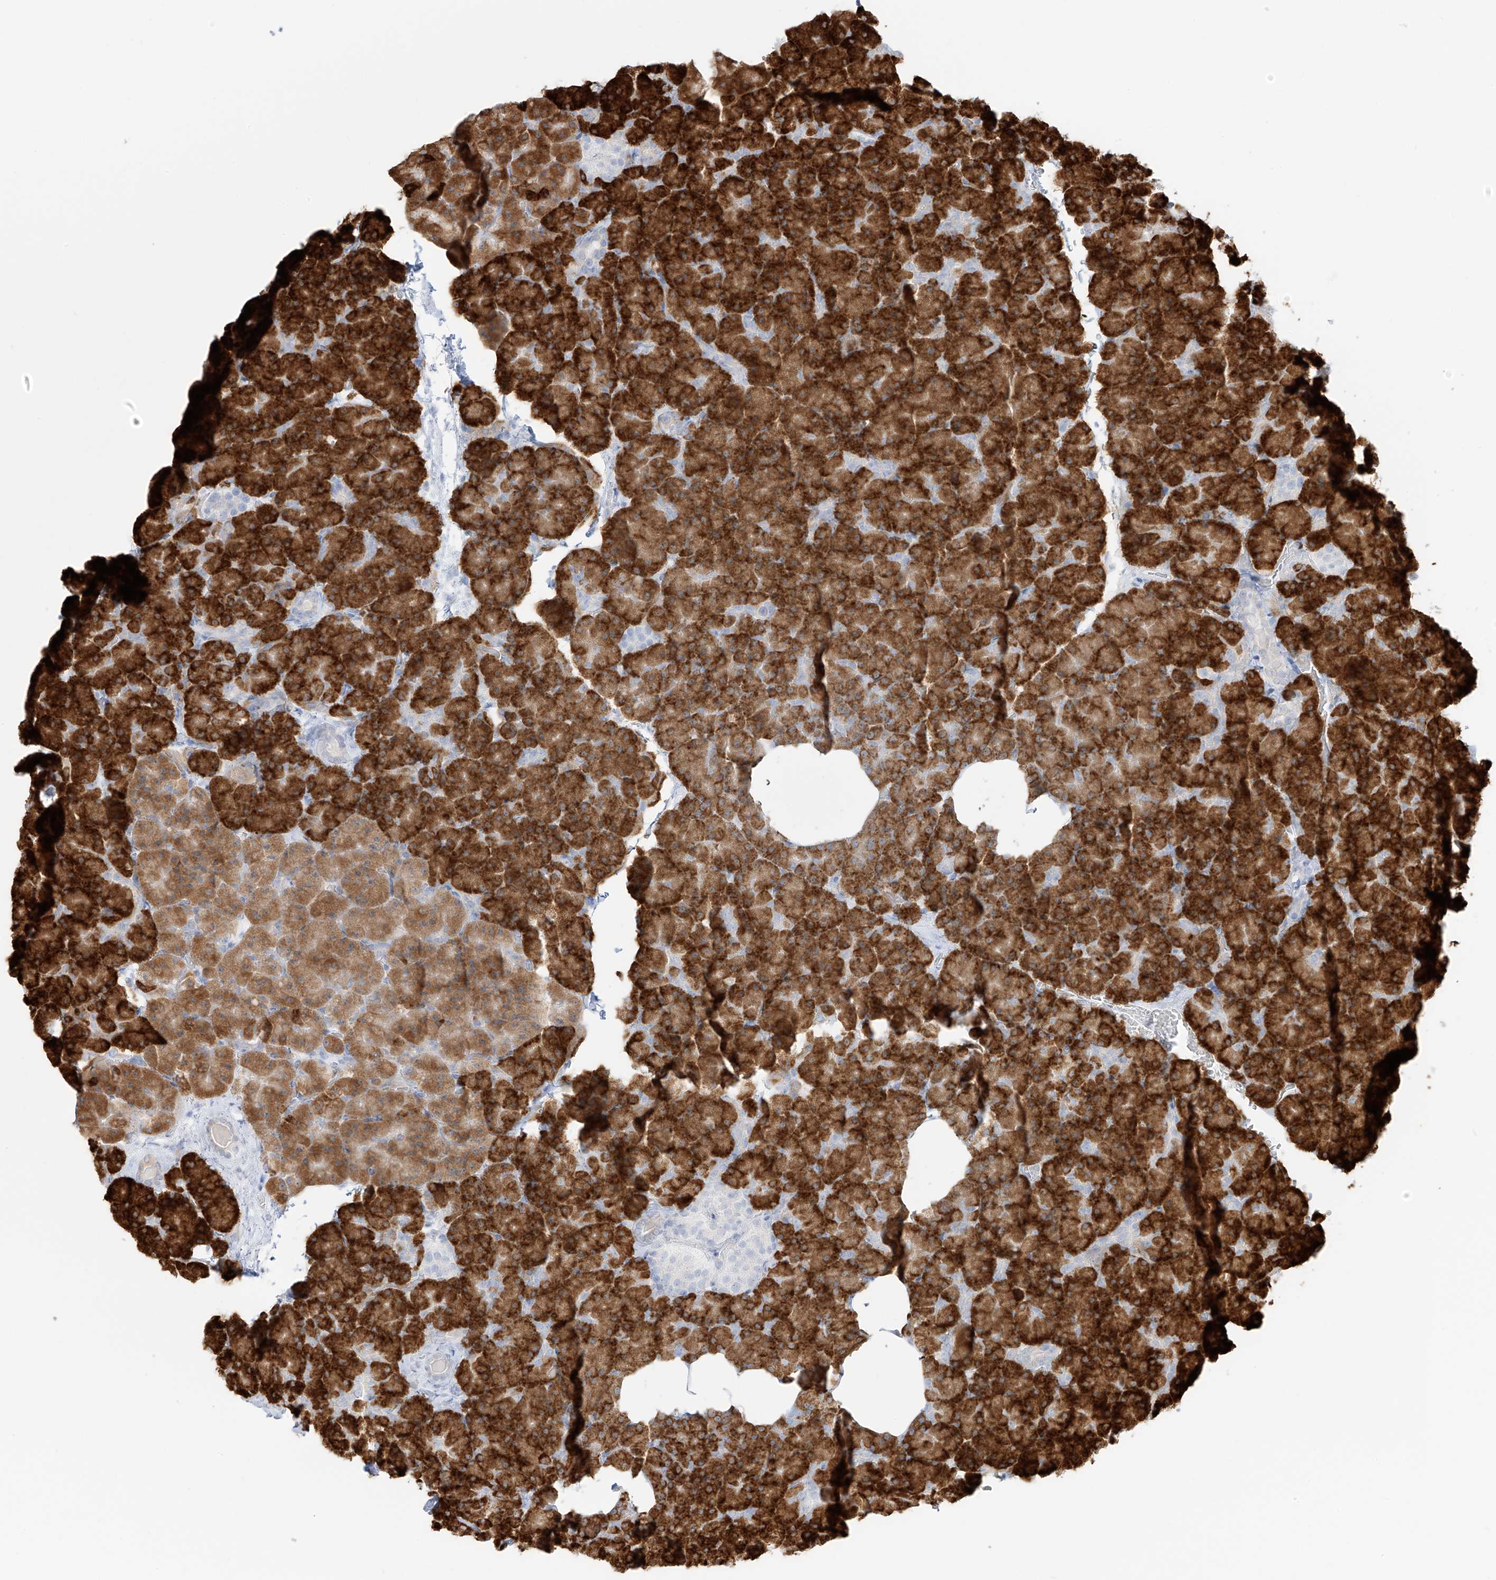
{"staining": {"intensity": "strong", "quantity": ">75%", "location": "cytoplasmic/membranous"}, "tissue": "pancreas", "cell_type": "Exocrine glandular cells", "image_type": "normal", "snomed": [{"axis": "morphology", "description": "Normal tissue, NOS"}, {"axis": "morphology", "description": "Carcinoid, malignant, NOS"}, {"axis": "topography", "description": "Pancreas"}], "caption": "Strong cytoplasmic/membranous expression for a protein is appreciated in approximately >75% of exocrine glandular cells of benign pancreas using immunohistochemistry (IHC).", "gene": "LRRC59", "patient": {"sex": "female", "age": 35}}